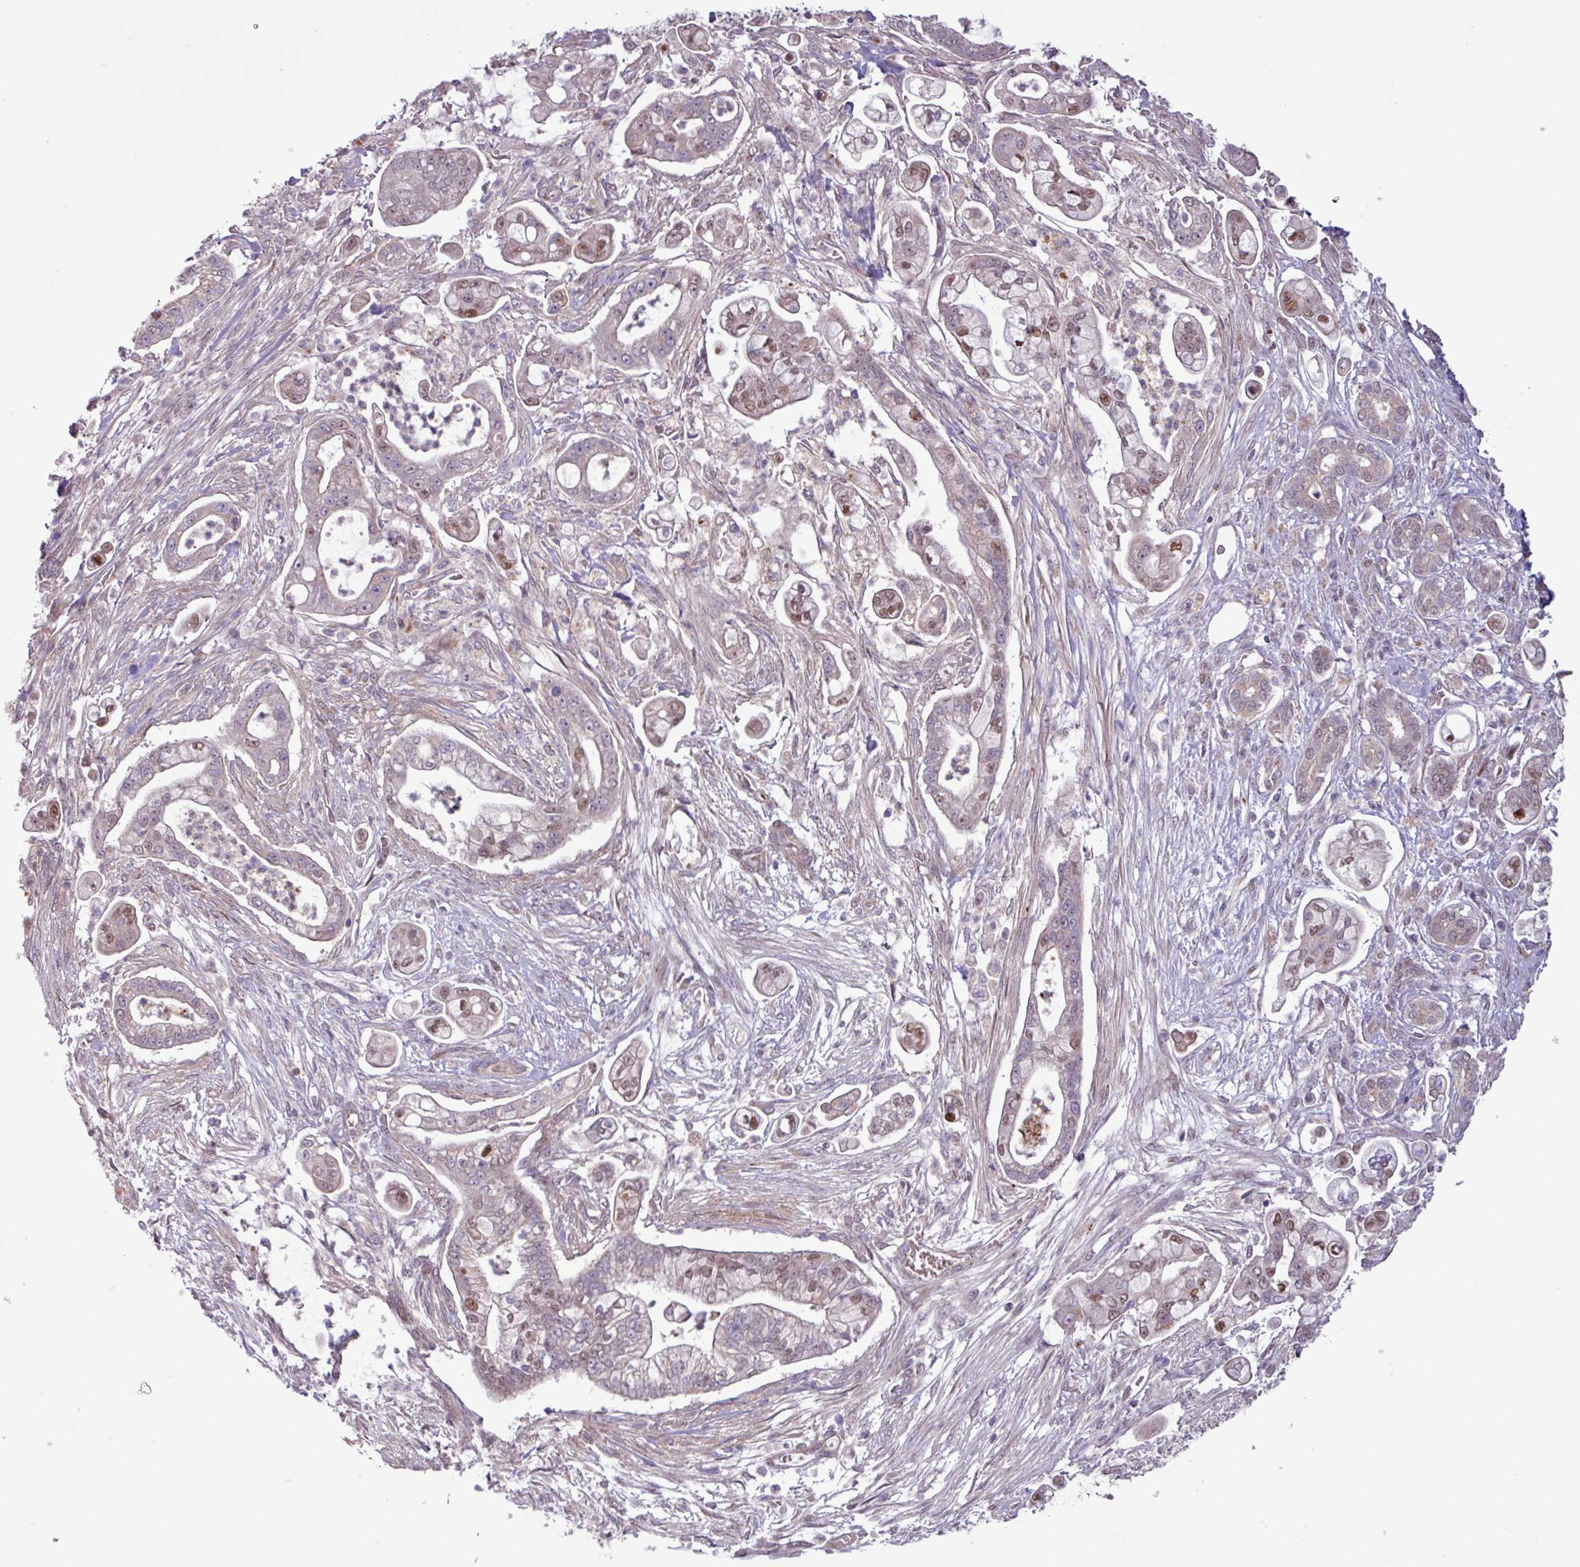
{"staining": {"intensity": "moderate", "quantity": "<25%", "location": "nuclear"}, "tissue": "pancreatic cancer", "cell_type": "Tumor cells", "image_type": "cancer", "snomed": [{"axis": "morphology", "description": "Adenocarcinoma, NOS"}, {"axis": "topography", "description": "Pancreas"}], "caption": "High-power microscopy captured an immunohistochemistry histopathology image of adenocarcinoma (pancreatic), revealing moderate nuclear expression in approximately <25% of tumor cells.", "gene": "PDPR", "patient": {"sex": "female", "age": 69}}